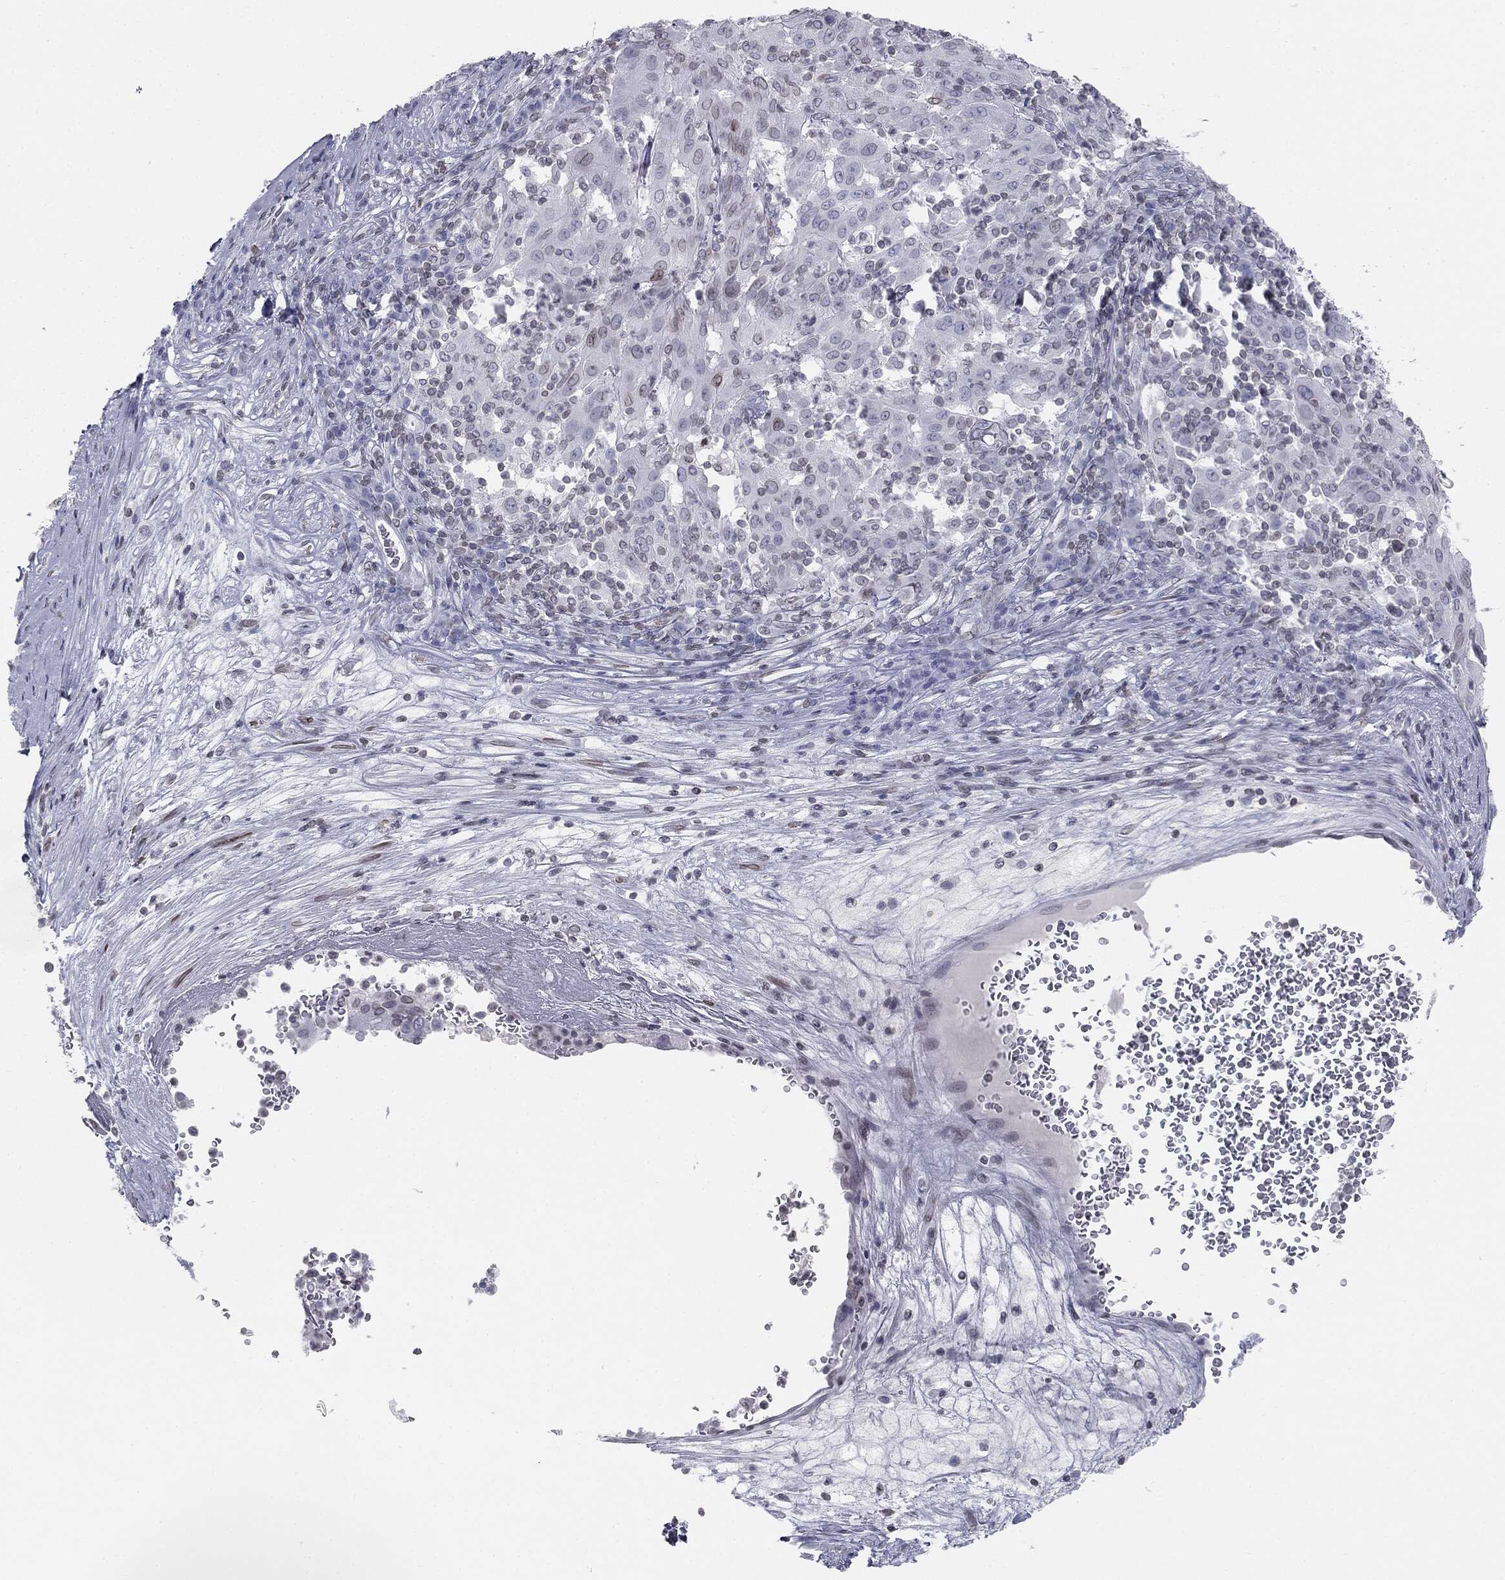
{"staining": {"intensity": "negative", "quantity": "none", "location": "none"}, "tissue": "pancreatic cancer", "cell_type": "Tumor cells", "image_type": "cancer", "snomed": [{"axis": "morphology", "description": "Adenocarcinoma, NOS"}, {"axis": "topography", "description": "Pancreas"}], "caption": "Tumor cells are negative for brown protein staining in pancreatic adenocarcinoma.", "gene": "ALDOB", "patient": {"sex": "male", "age": 63}}